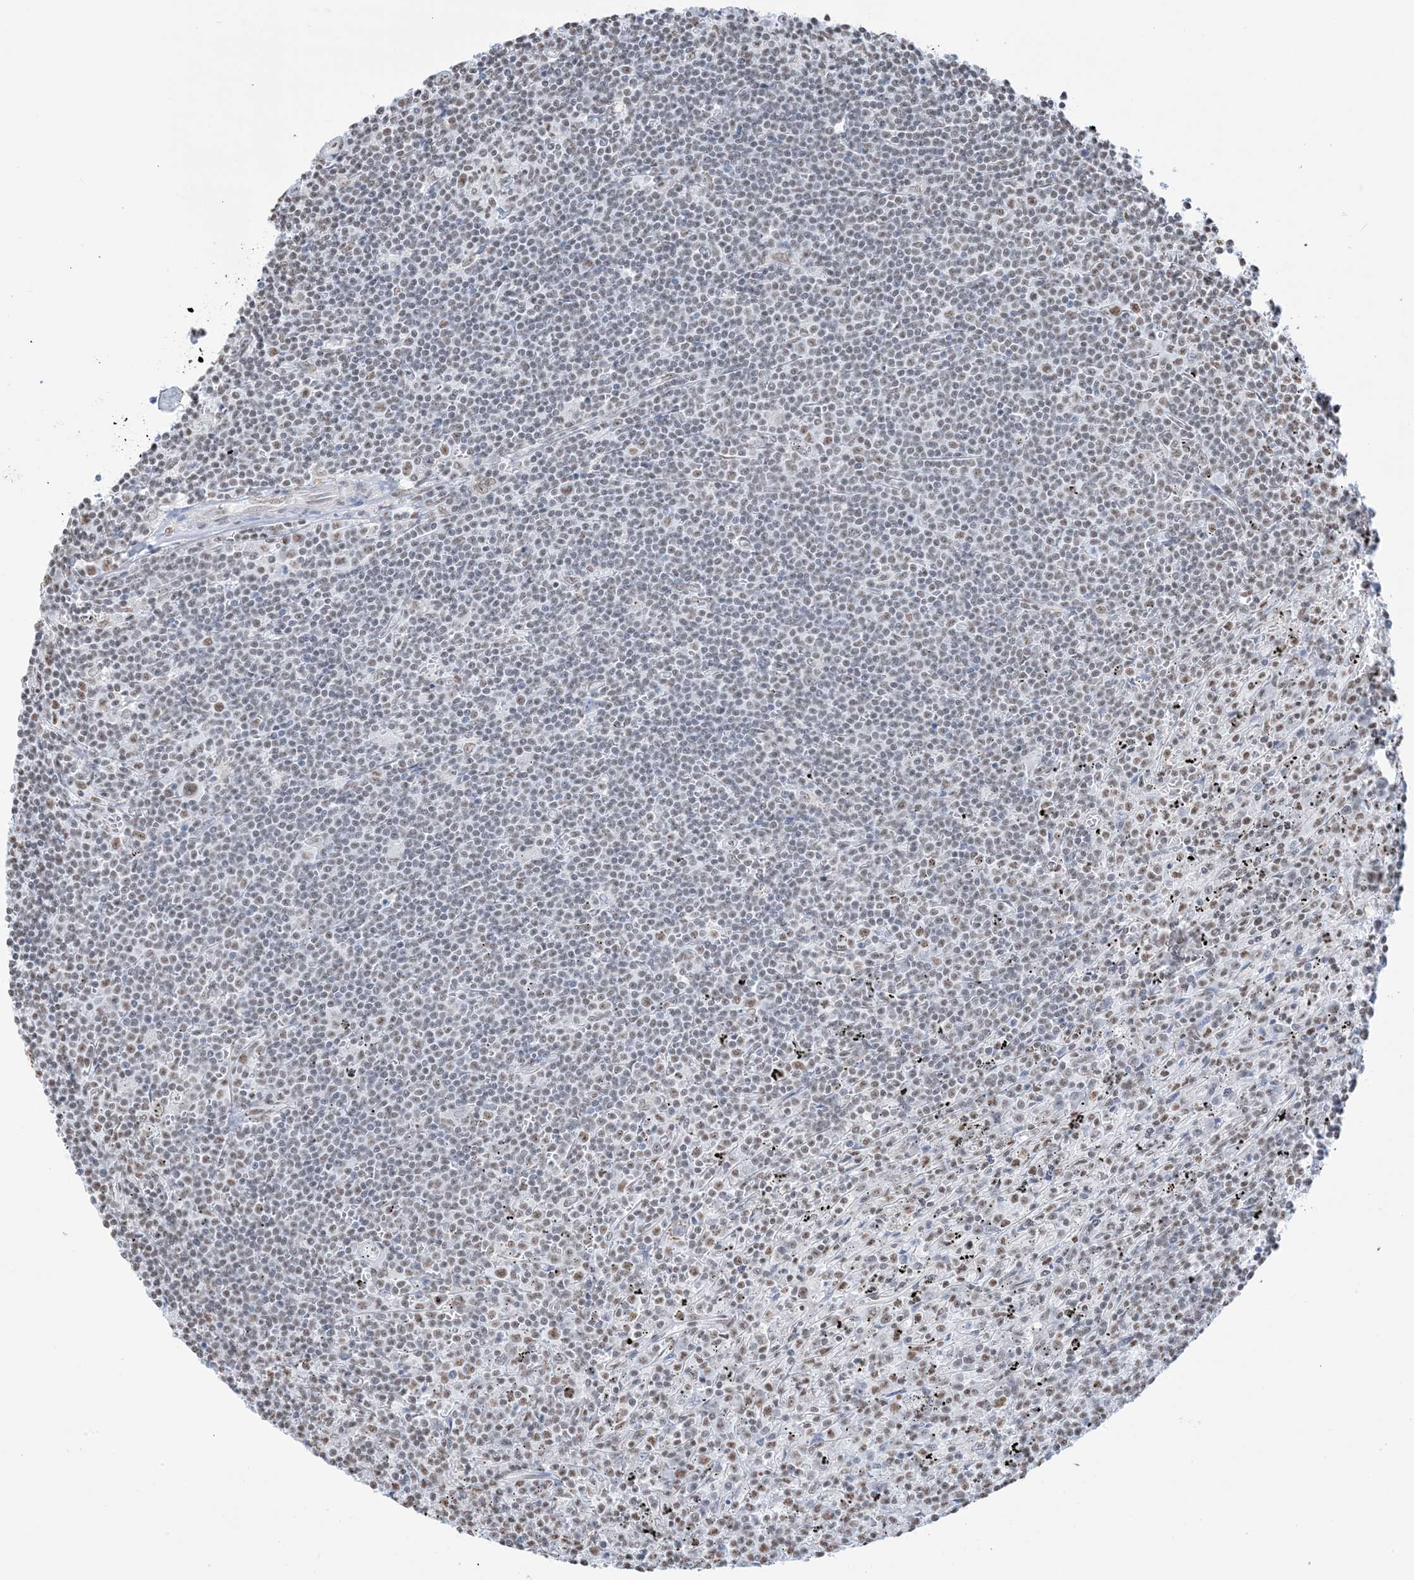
{"staining": {"intensity": "weak", "quantity": "<25%", "location": "nuclear"}, "tissue": "lymphoma", "cell_type": "Tumor cells", "image_type": "cancer", "snomed": [{"axis": "morphology", "description": "Malignant lymphoma, non-Hodgkin's type, Low grade"}, {"axis": "topography", "description": "Spleen"}], "caption": "Lymphoma was stained to show a protein in brown. There is no significant expression in tumor cells. (Brightfield microscopy of DAB (3,3'-diaminobenzidine) immunohistochemistry (IHC) at high magnification).", "gene": "ZNF792", "patient": {"sex": "male", "age": 76}}